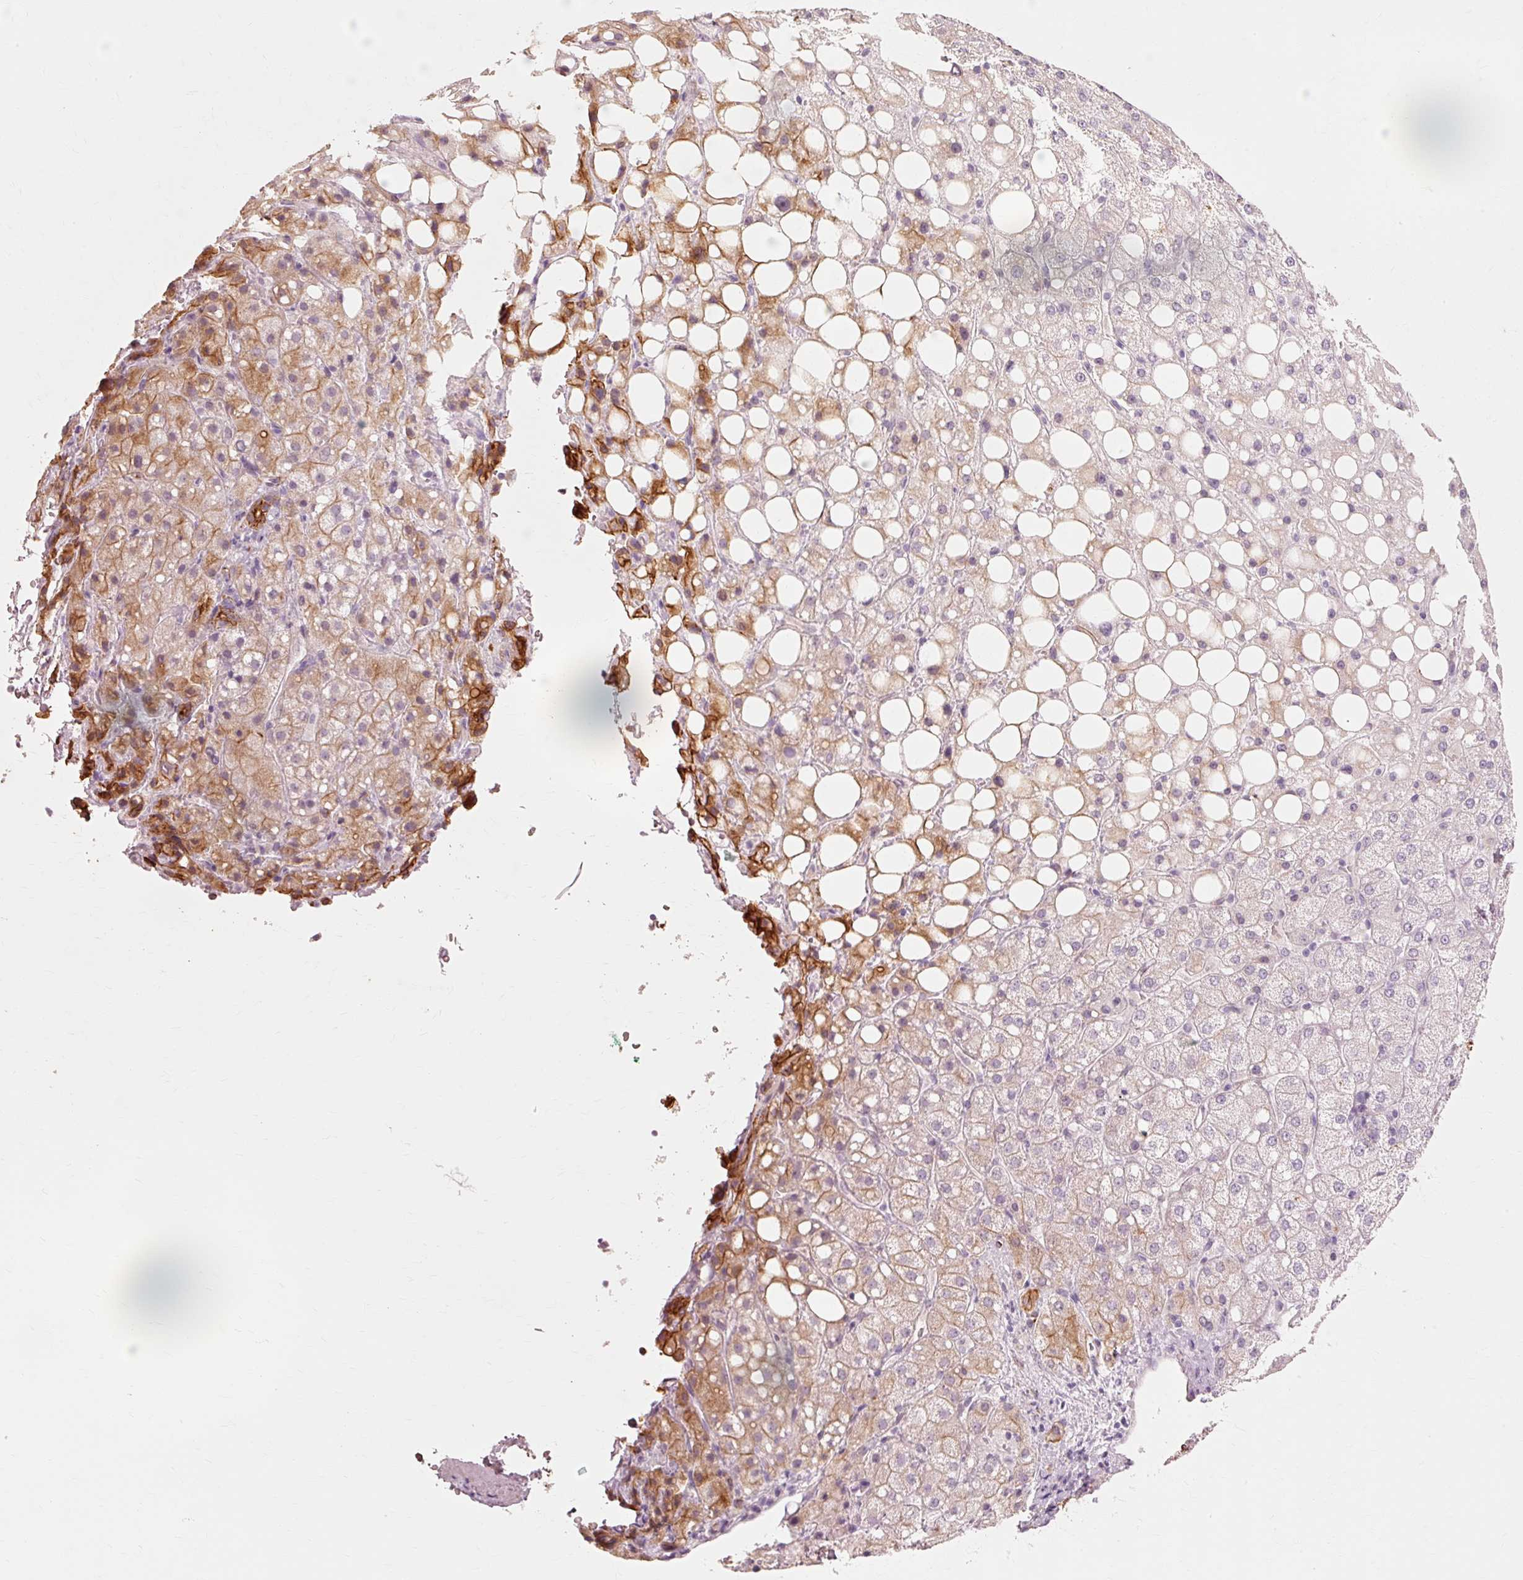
{"staining": {"intensity": "moderate", "quantity": "<25%", "location": "cytoplasmic/membranous"}, "tissue": "liver cancer", "cell_type": "Tumor cells", "image_type": "cancer", "snomed": [{"axis": "morphology", "description": "Carcinoma, Hepatocellular, NOS"}, {"axis": "topography", "description": "Liver"}], "caption": "Protein staining of liver cancer tissue displays moderate cytoplasmic/membranous positivity in approximately <25% of tumor cells.", "gene": "TRIM73", "patient": {"sex": "male", "age": 80}}